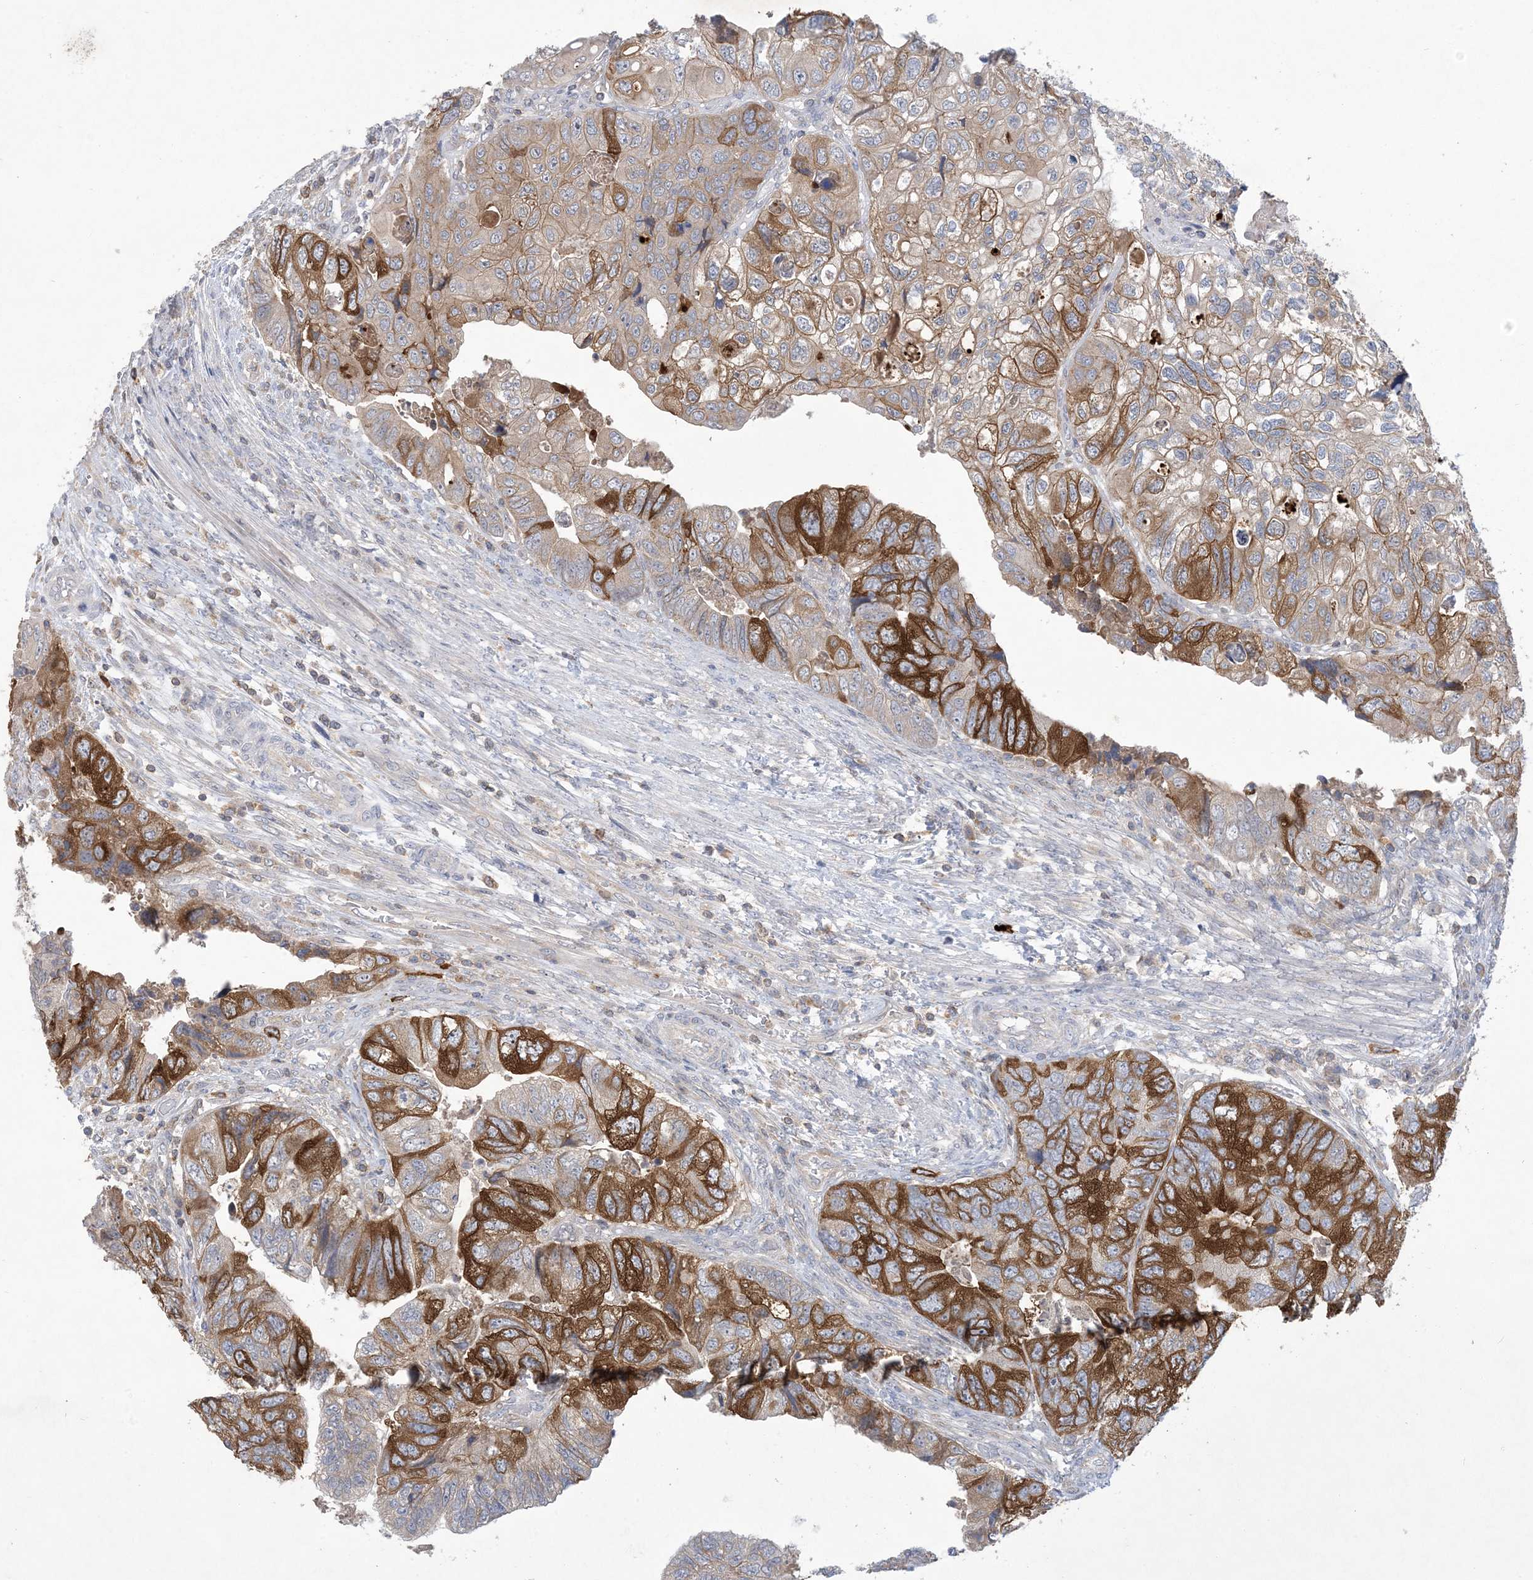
{"staining": {"intensity": "strong", "quantity": "25%-75%", "location": "cytoplasmic/membranous"}, "tissue": "colorectal cancer", "cell_type": "Tumor cells", "image_type": "cancer", "snomed": [{"axis": "morphology", "description": "Adenocarcinoma, NOS"}, {"axis": "topography", "description": "Rectum"}], "caption": "An image showing strong cytoplasmic/membranous positivity in approximately 25%-75% of tumor cells in colorectal cancer (adenocarcinoma), as visualized by brown immunohistochemical staining.", "gene": "AOC1", "patient": {"sex": "male", "age": 63}}